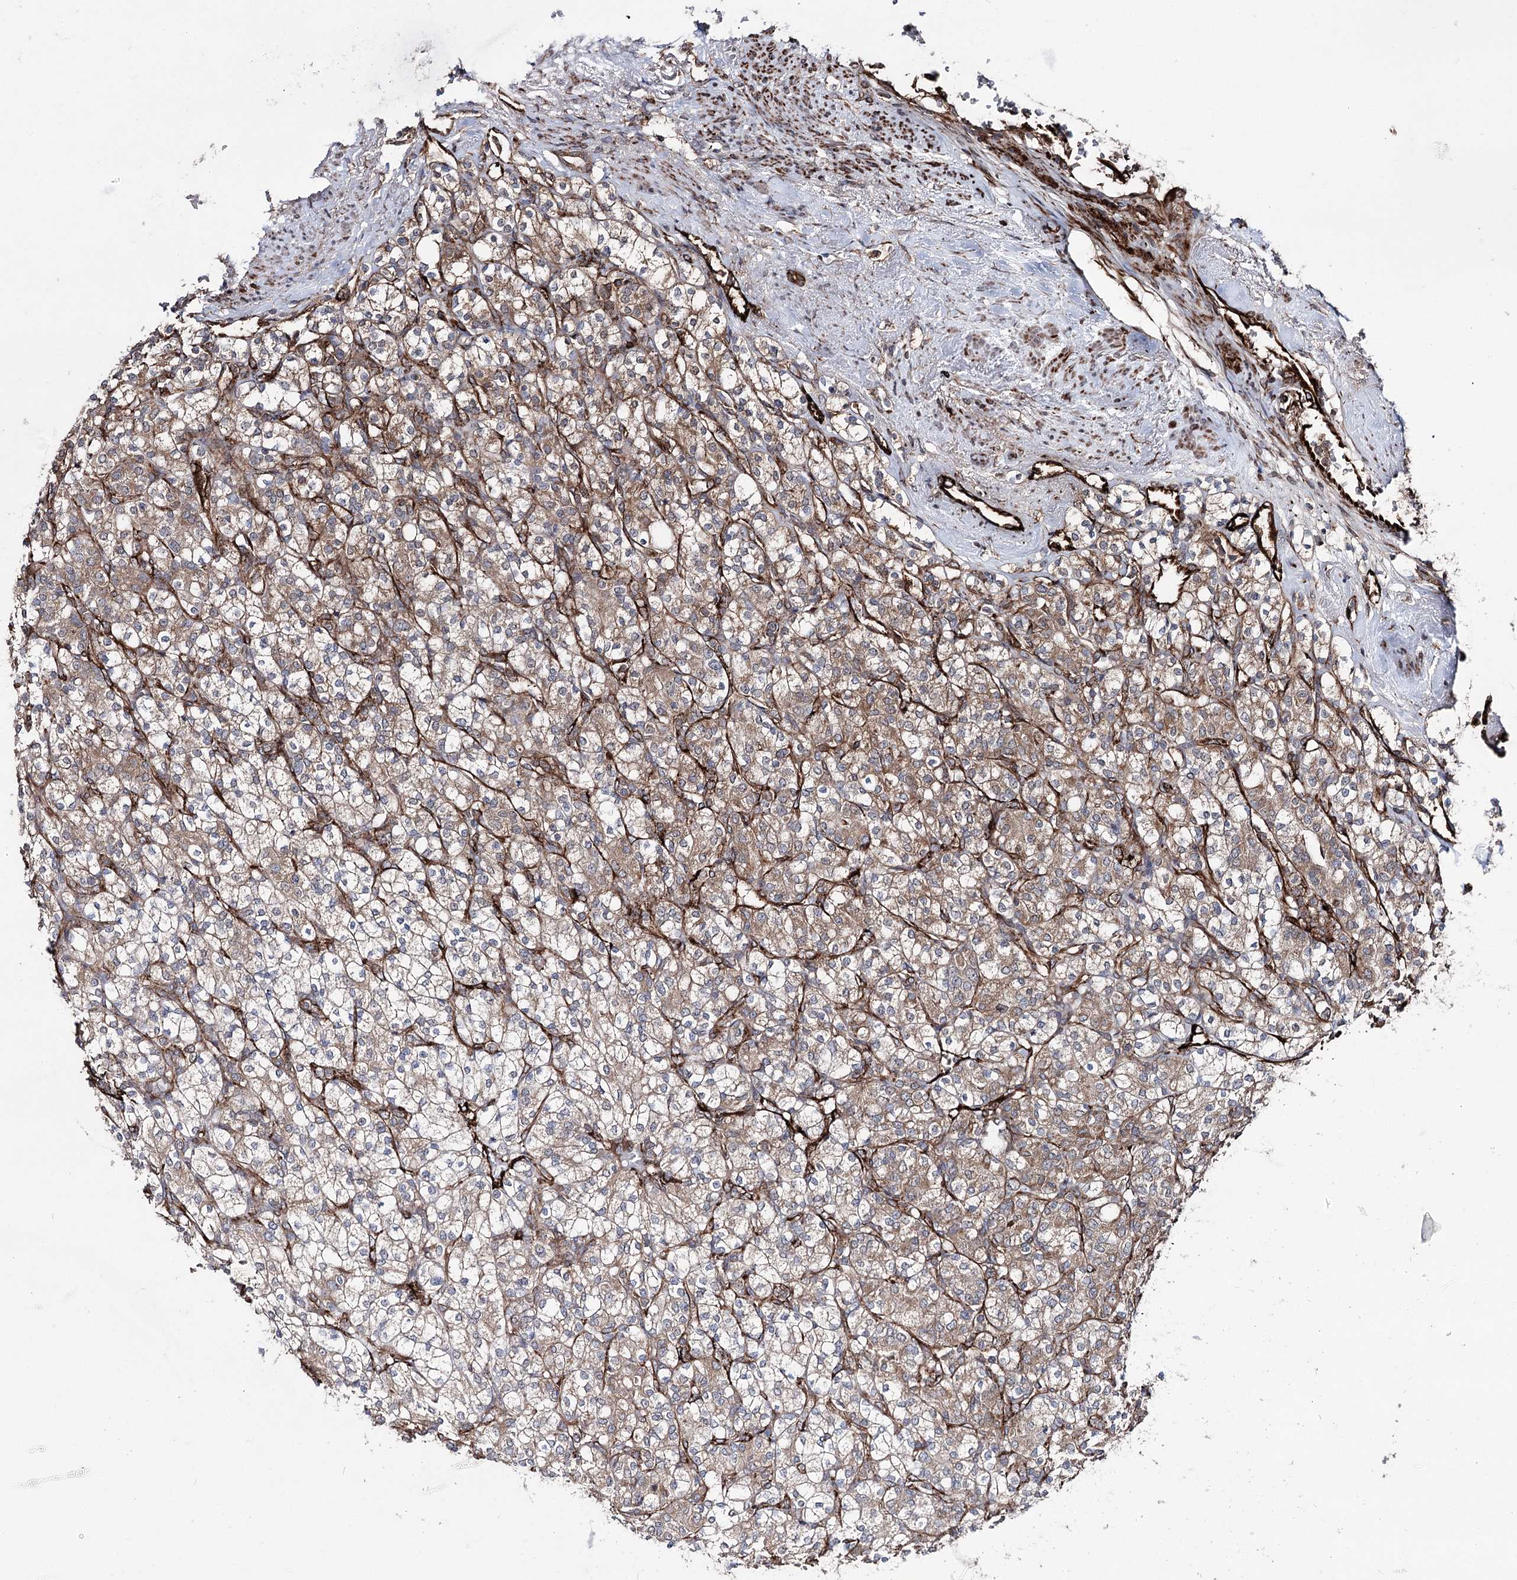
{"staining": {"intensity": "moderate", "quantity": ">75%", "location": "cytoplasmic/membranous"}, "tissue": "renal cancer", "cell_type": "Tumor cells", "image_type": "cancer", "snomed": [{"axis": "morphology", "description": "Adenocarcinoma, NOS"}, {"axis": "topography", "description": "Kidney"}], "caption": "Renal adenocarcinoma was stained to show a protein in brown. There is medium levels of moderate cytoplasmic/membranous expression in approximately >75% of tumor cells.", "gene": "MIB1", "patient": {"sex": "male", "age": 77}}